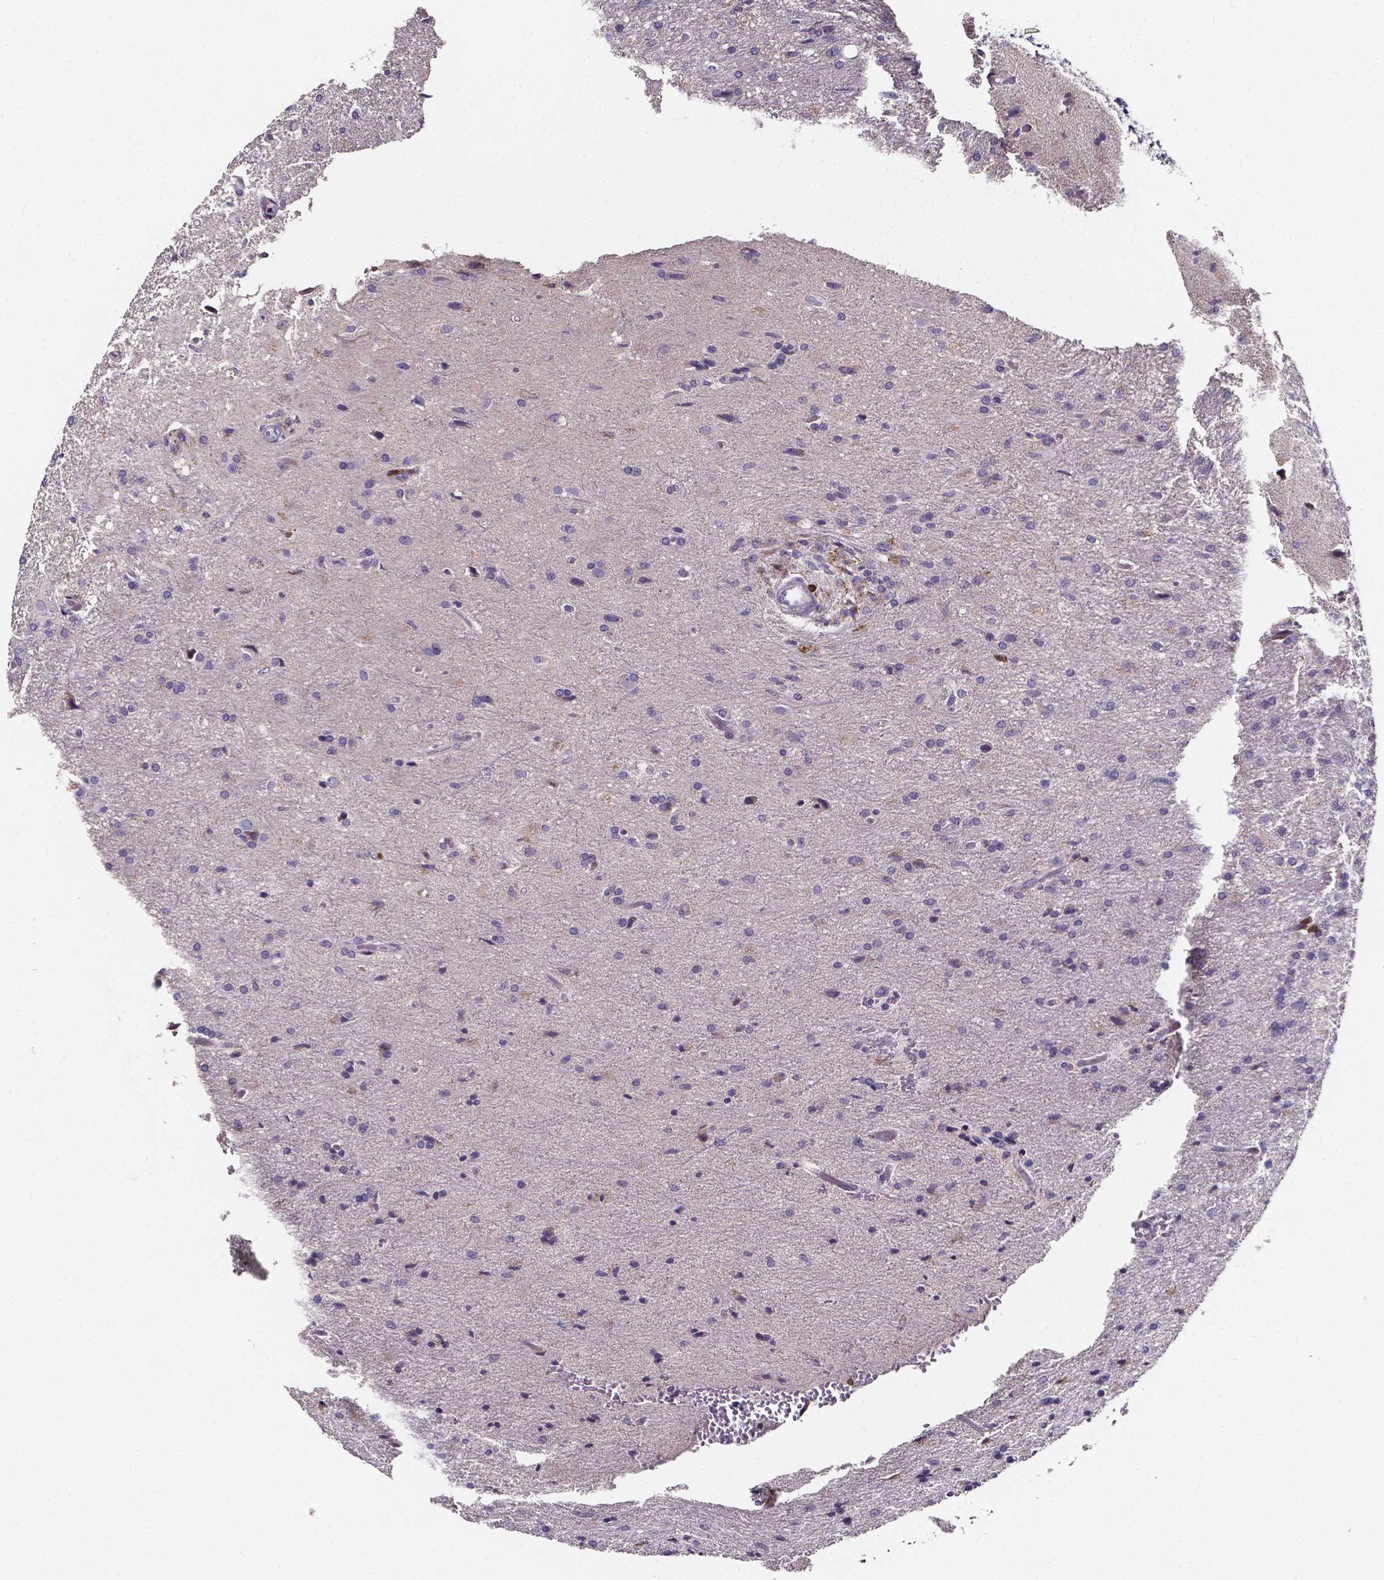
{"staining": {"intensity": "negative", "quantity": "none", "location": "none"}, "tissue": "glioma", "cell_type": "Tumor cells", "image_type": "cancer", "snomed": [{"axis": "morphology", "description": "Glioma, malignant, High grade"}, {"axis": "topography", "description": "Brain"}], "caption": "Tumor cells are negative for brown protein staining in glioma.", "gene": "THEMIS", "patient": {"sex": "male", "age": 68}}